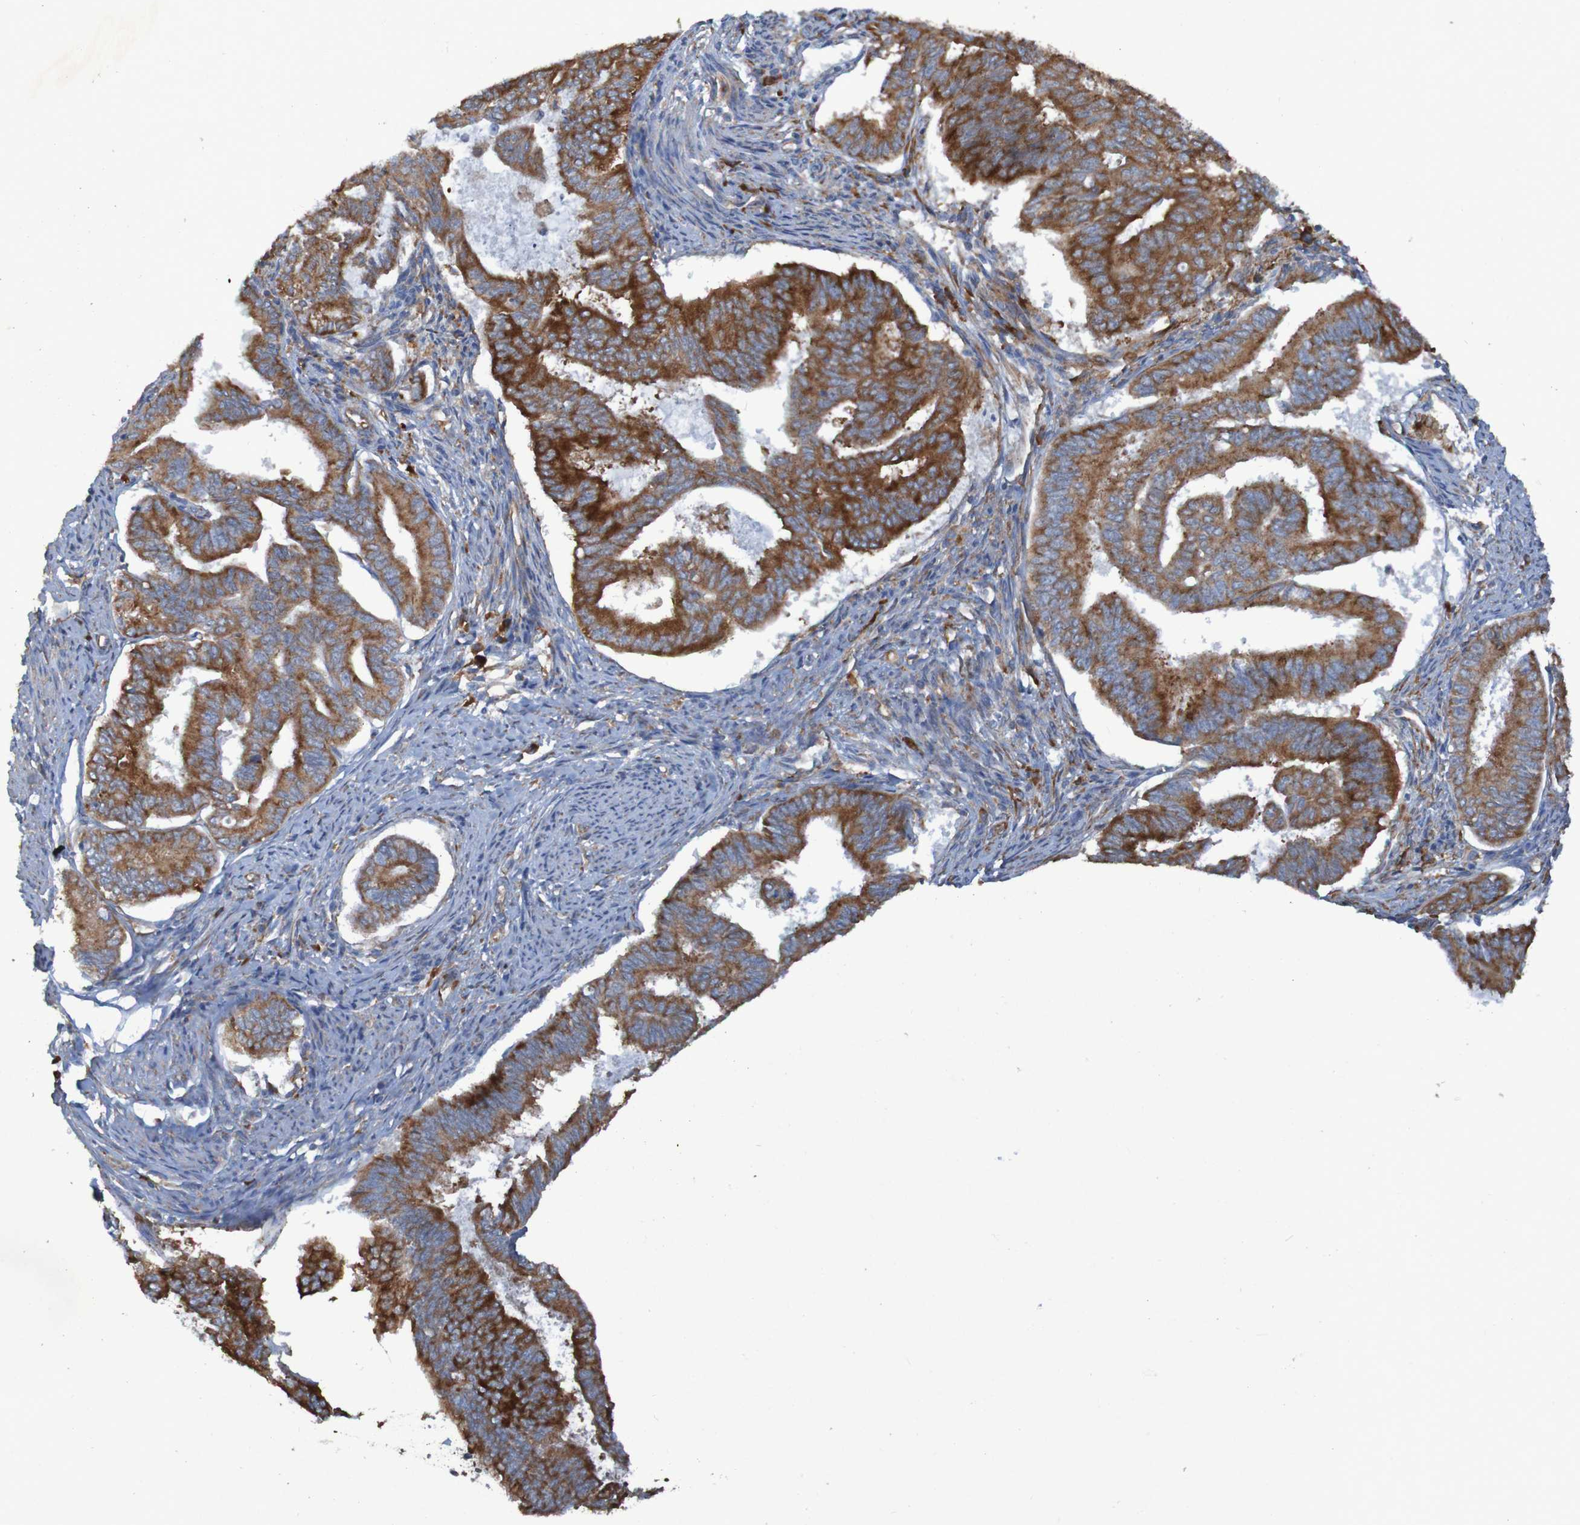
{"staining": {"intensity": "strong", "quantity": ">75%", "location": "cytoplasmic/membranous"}, "tissue": "endometrial cancer", "cell_type": "Tumor cells", "image_type": "cancer", "snomed": [{"axis": "morphology", "description": "Adenocarcinoma, NOS"}, {"axis": "topography", "description": "Endometrium"}], "caption": "The photomicrograph reveals immunohistochemical staining of endometrial cancer. There is strong cytoplasmic/membranous positivity is appreciated in approximately >75% of tumor cells.", "gene": "RPL10", "patient": {"sex": "female", "age": 86}}